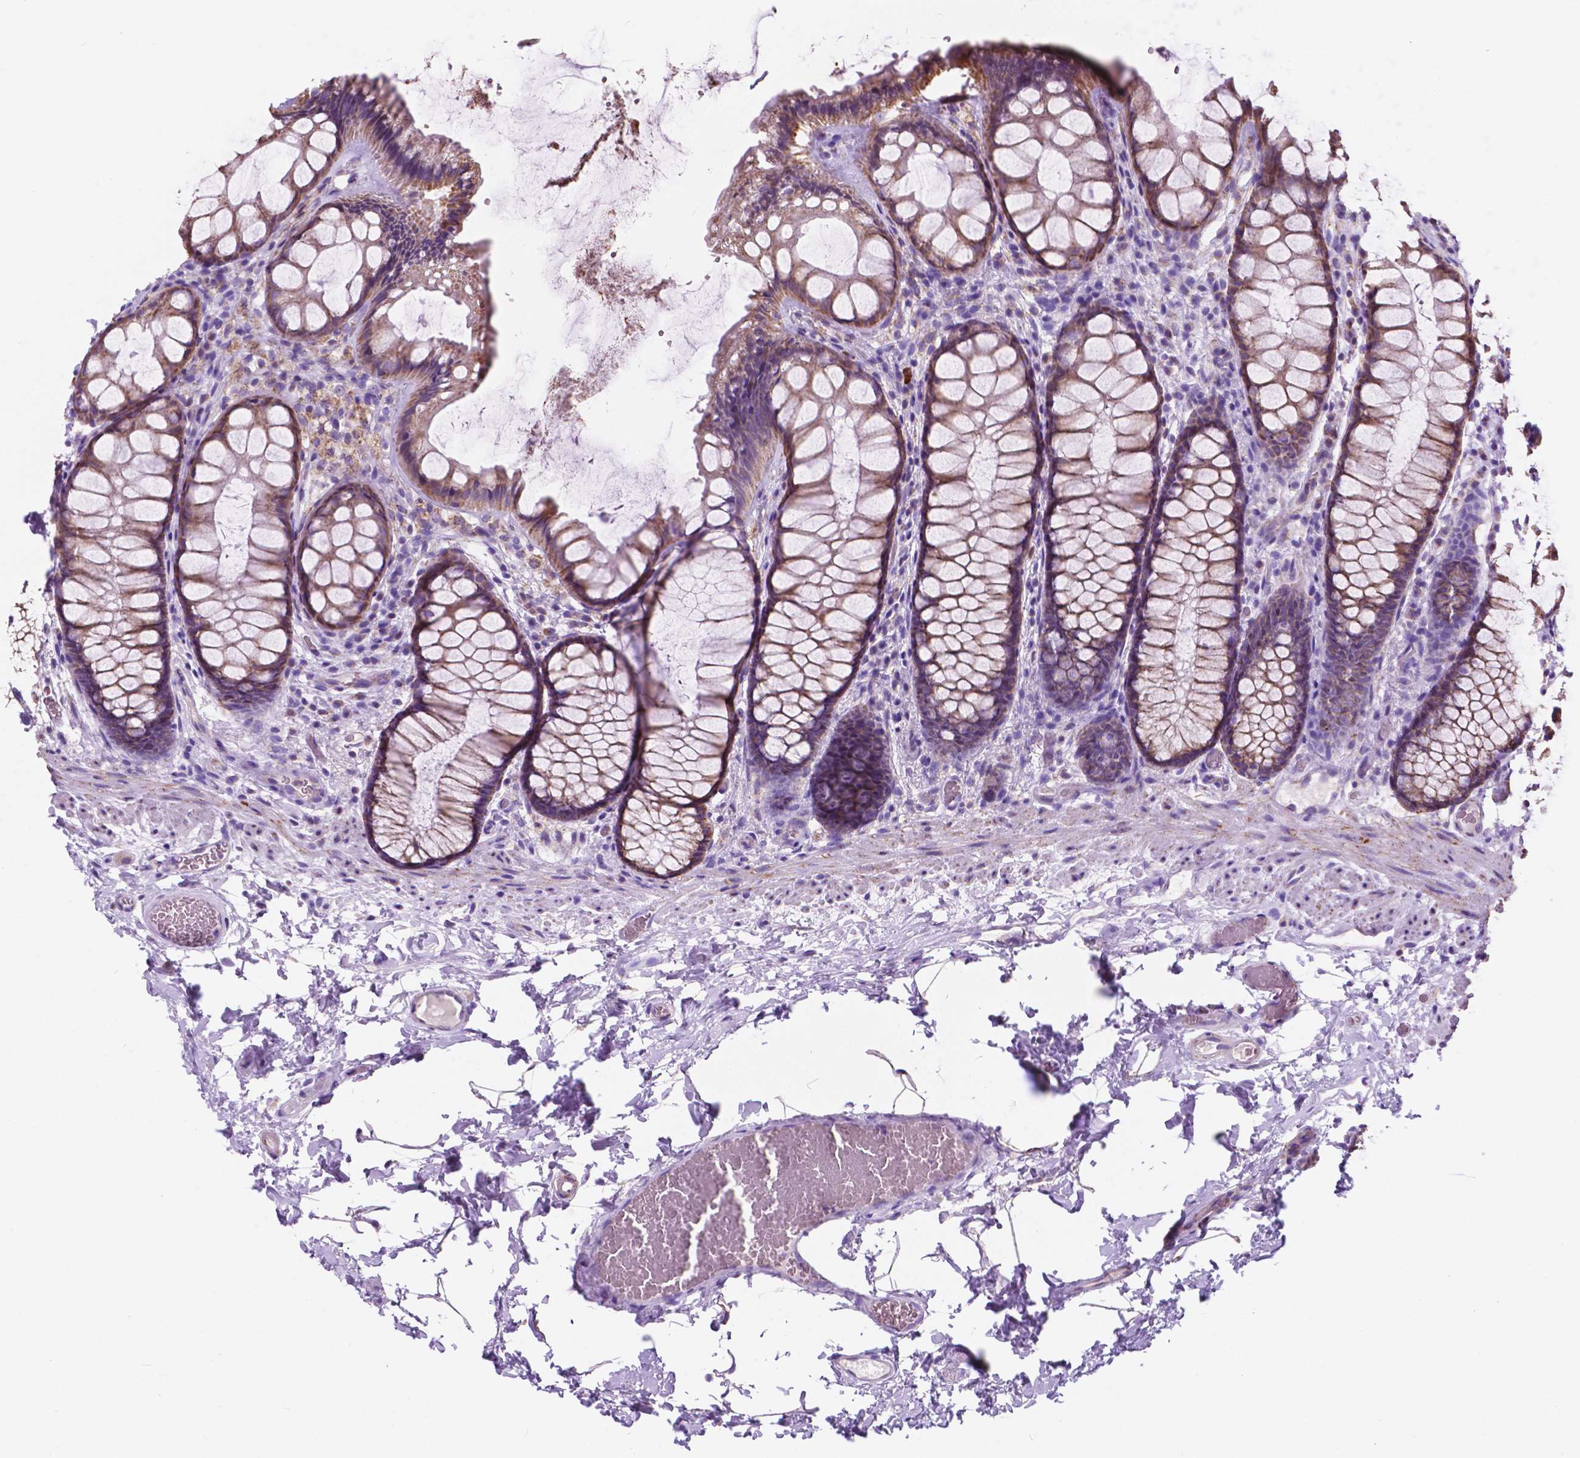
{"staining": {"intensity": "moderate", "quantity": "25%-75%", "location": "cytoplasmic/membranous"}, "tissue": "rectum", "cell_type": "Glandular cells", "image_type": "normal", "snomed": [{"axis": "morphology", "description": "Normal tissue, NOS"}, {"axis": "topography", "description": "Rectum"}], "caption": "Immunohistochemistry staining of benign rectum, which reveals medium levels of moderate cytoplasmic/membranous expression in approximately 25%-75% of glandular cells indicating moderate cytoplasmic/membranous protein staining. The staining was performed using DAB (brown) for protein detection and nuclei were counterstained in hematoxylin (blue).", "gene": "TRPV5", "patient": {"sex": "female", "age": 62}}